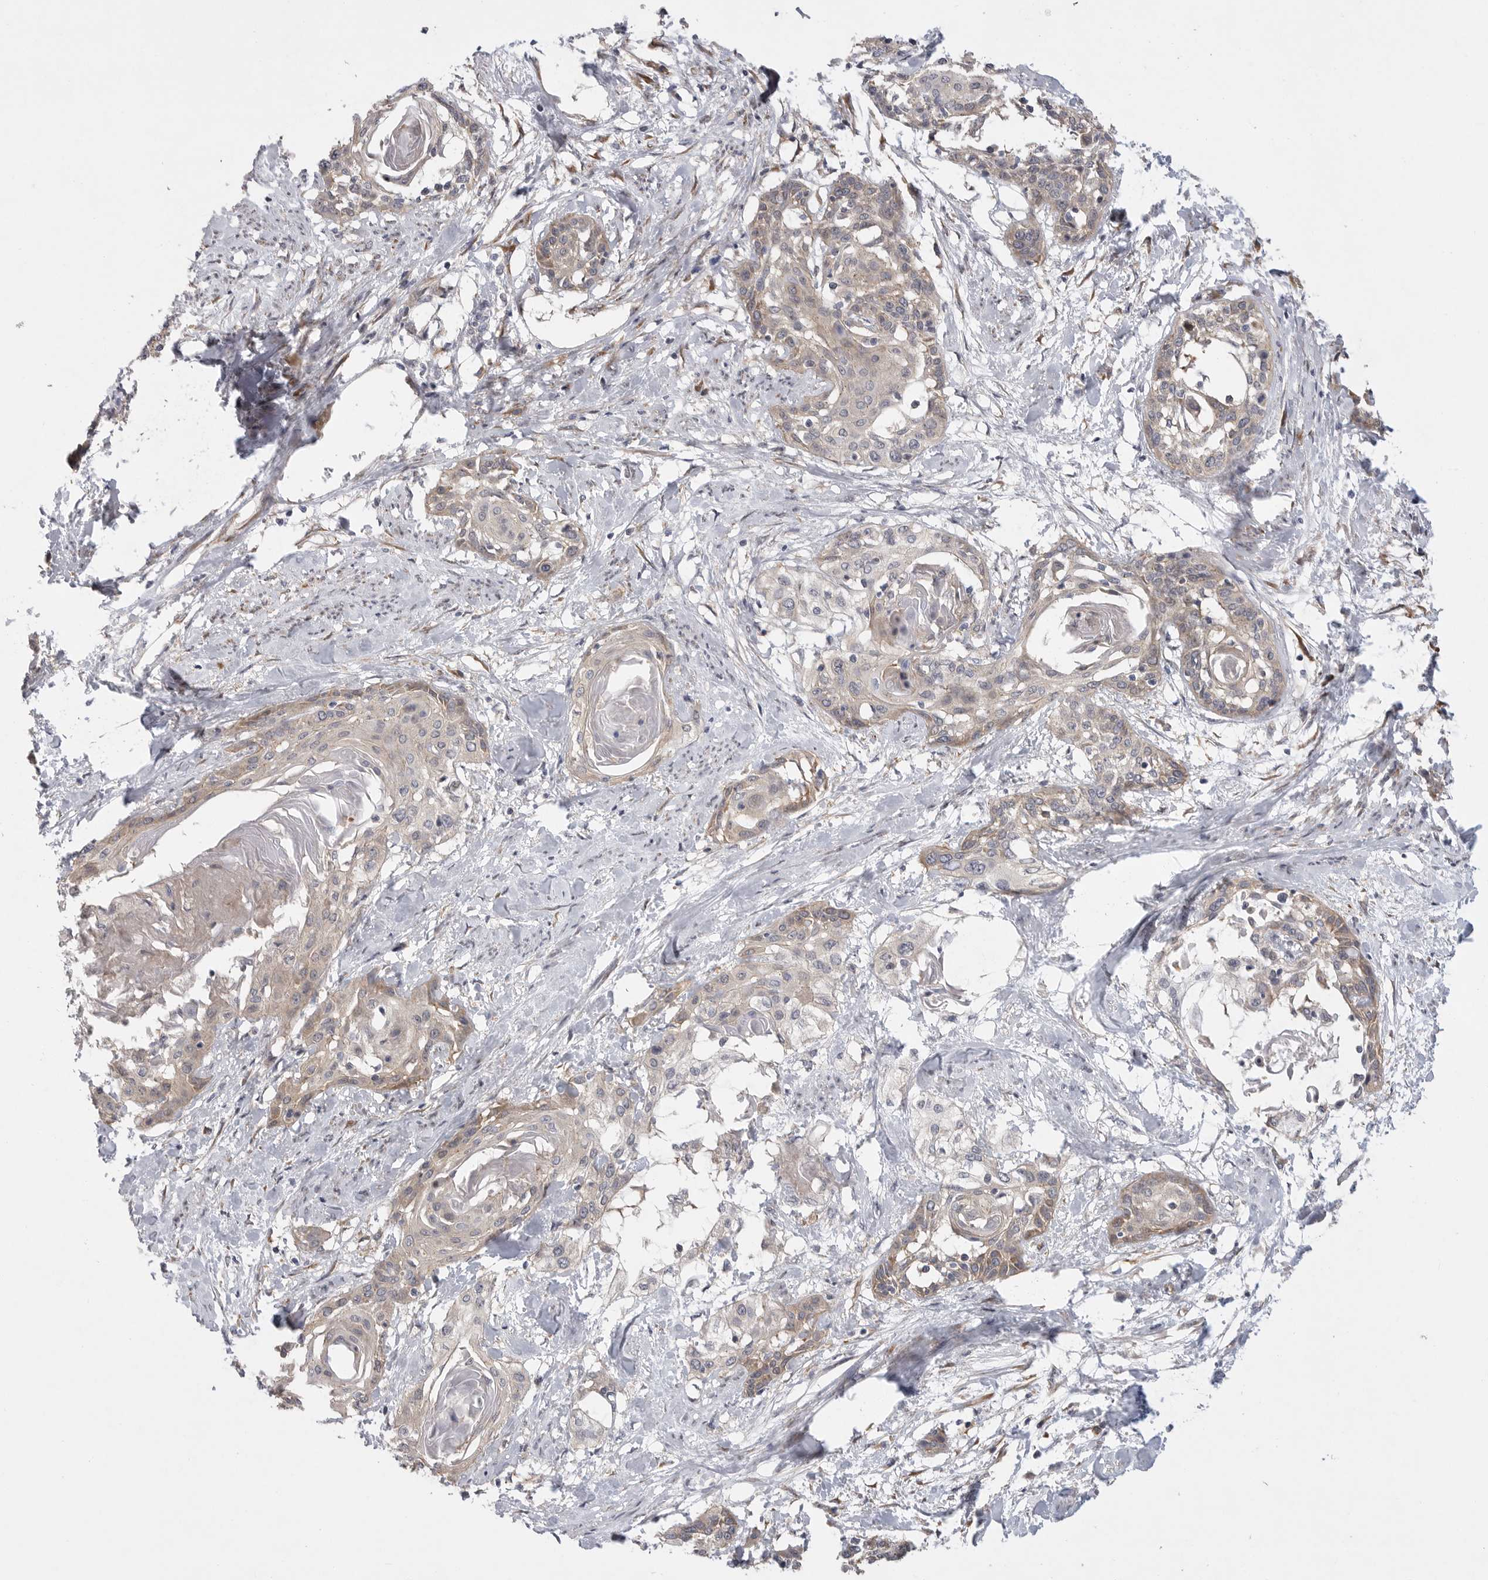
{"staining": {"intensity": "weak", "quantity": "25%-75%", "location": "cytoplasmic/membranous"}, "tissue": "cervical cancer", "cell_type": "Tumor cells", "image_type": "cancer", "snomed": [{"axis": "morphology", "description": "Squamous cell carcinoma, NOS"}, {"axis": "topography", "description": "Cervix"}], "caption": "There is low levels of weak cytoplasmic/membranous staining in tumor cells of cervical squamous cell carcinoma, as demonstrated by immunohistochemical staining (brown color).", "gene": "FBXO43", "patient": {"sex": "female", "age": 57}}